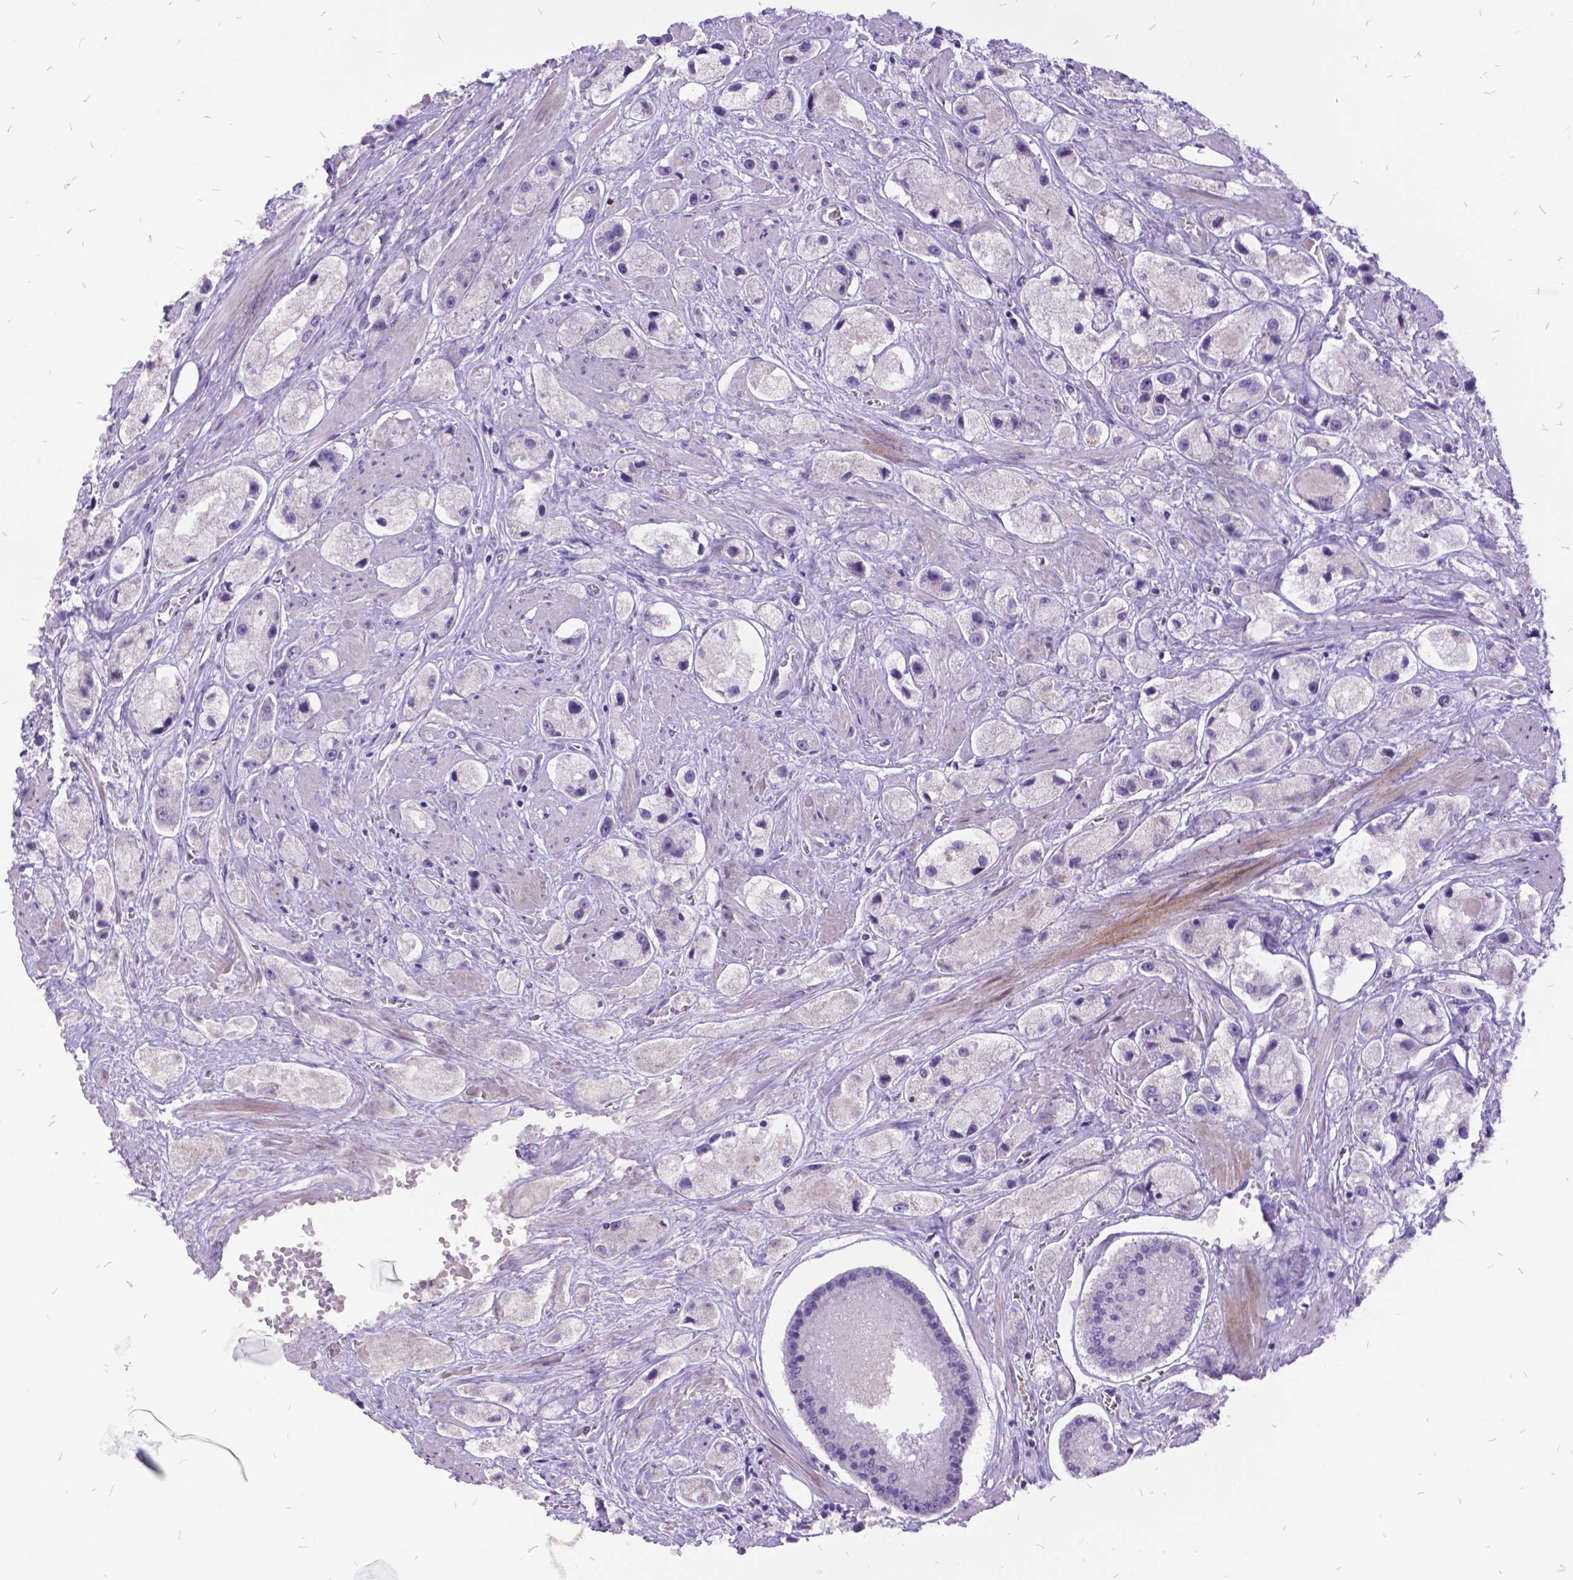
{"staining": {"intensity": "negative", "quantity": "none", "location": "none"}, "tissue": "prostate cancer", "cell_type": "Tumor cells", "image_type": "cancer", "snomed": [{"axis": "morphology", "description": "Adenocarcinoma, High grade"}, {"axis": "topography", "description": "Prostate"}], "caption": "Immunohistochemistry (IHC) histopathology image of human prostate adenocarcinoma (high-grade) stained for a protein (brown), which displays no expression in tumor cells. Brightfield microscopy of IHC stained with DAB (3,3'-diaminobenzidine) (brown) and hematoxylin (blue), captured at high magnification.", "gene": "ITGB6", "patient": {"sex": "male", "age": 67}}